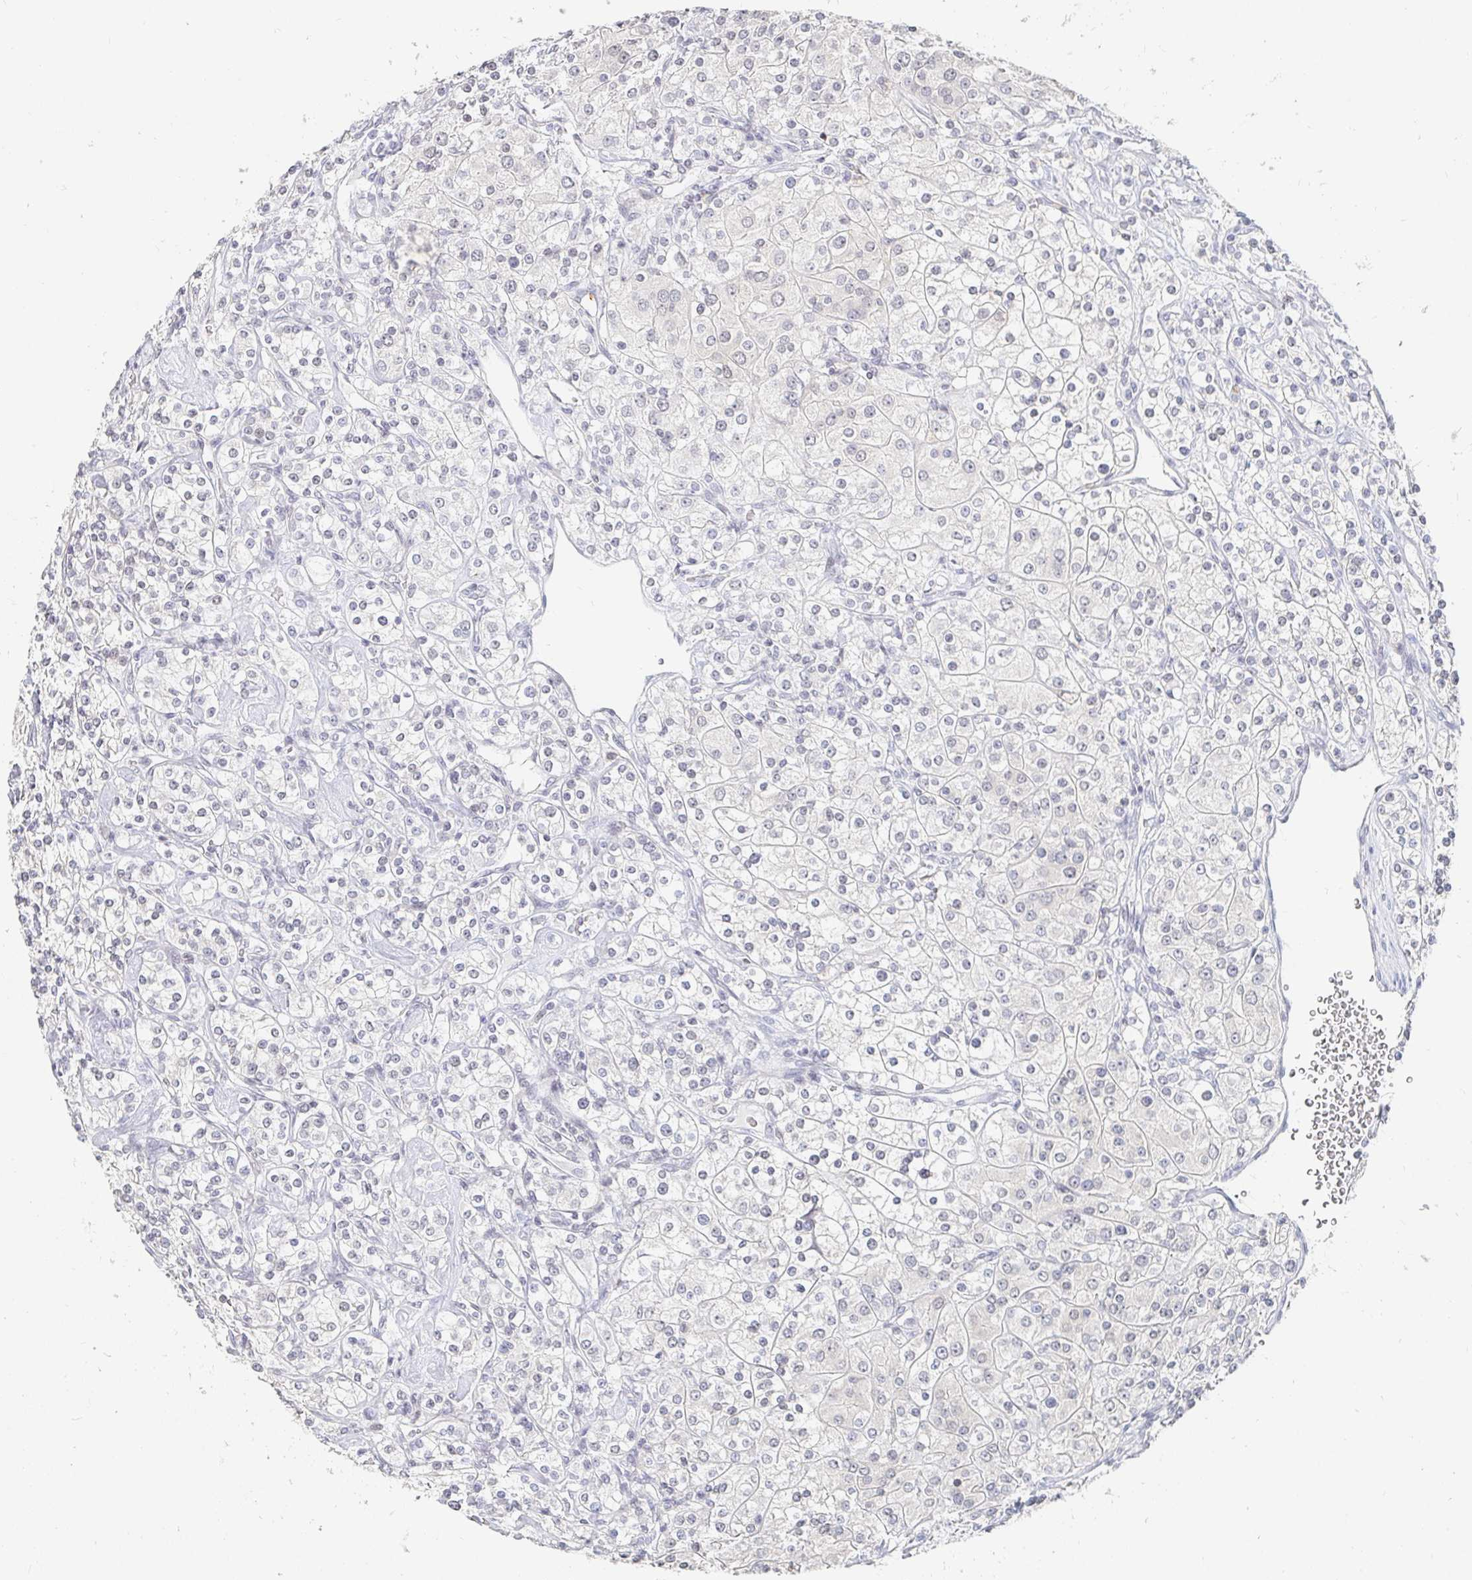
{"staining": {"intensity": "negative", "quantity": "none", "location": "none"}, "tissue": "renal cancer", "cell_type": "Tumor cells", "image_type": "cancer", "snomed": [{"axis": "morphology", "description": "Adenocarcinoma, NOS"}, {"axis": "topography", "description": "Kidney"}], "caption": "Histopathology image shows no significant protein expression in tumor cells of renal cancer (adenocarcinoma).", "gene": "NME9", "patient": {"sex": "male", "age": 77}}